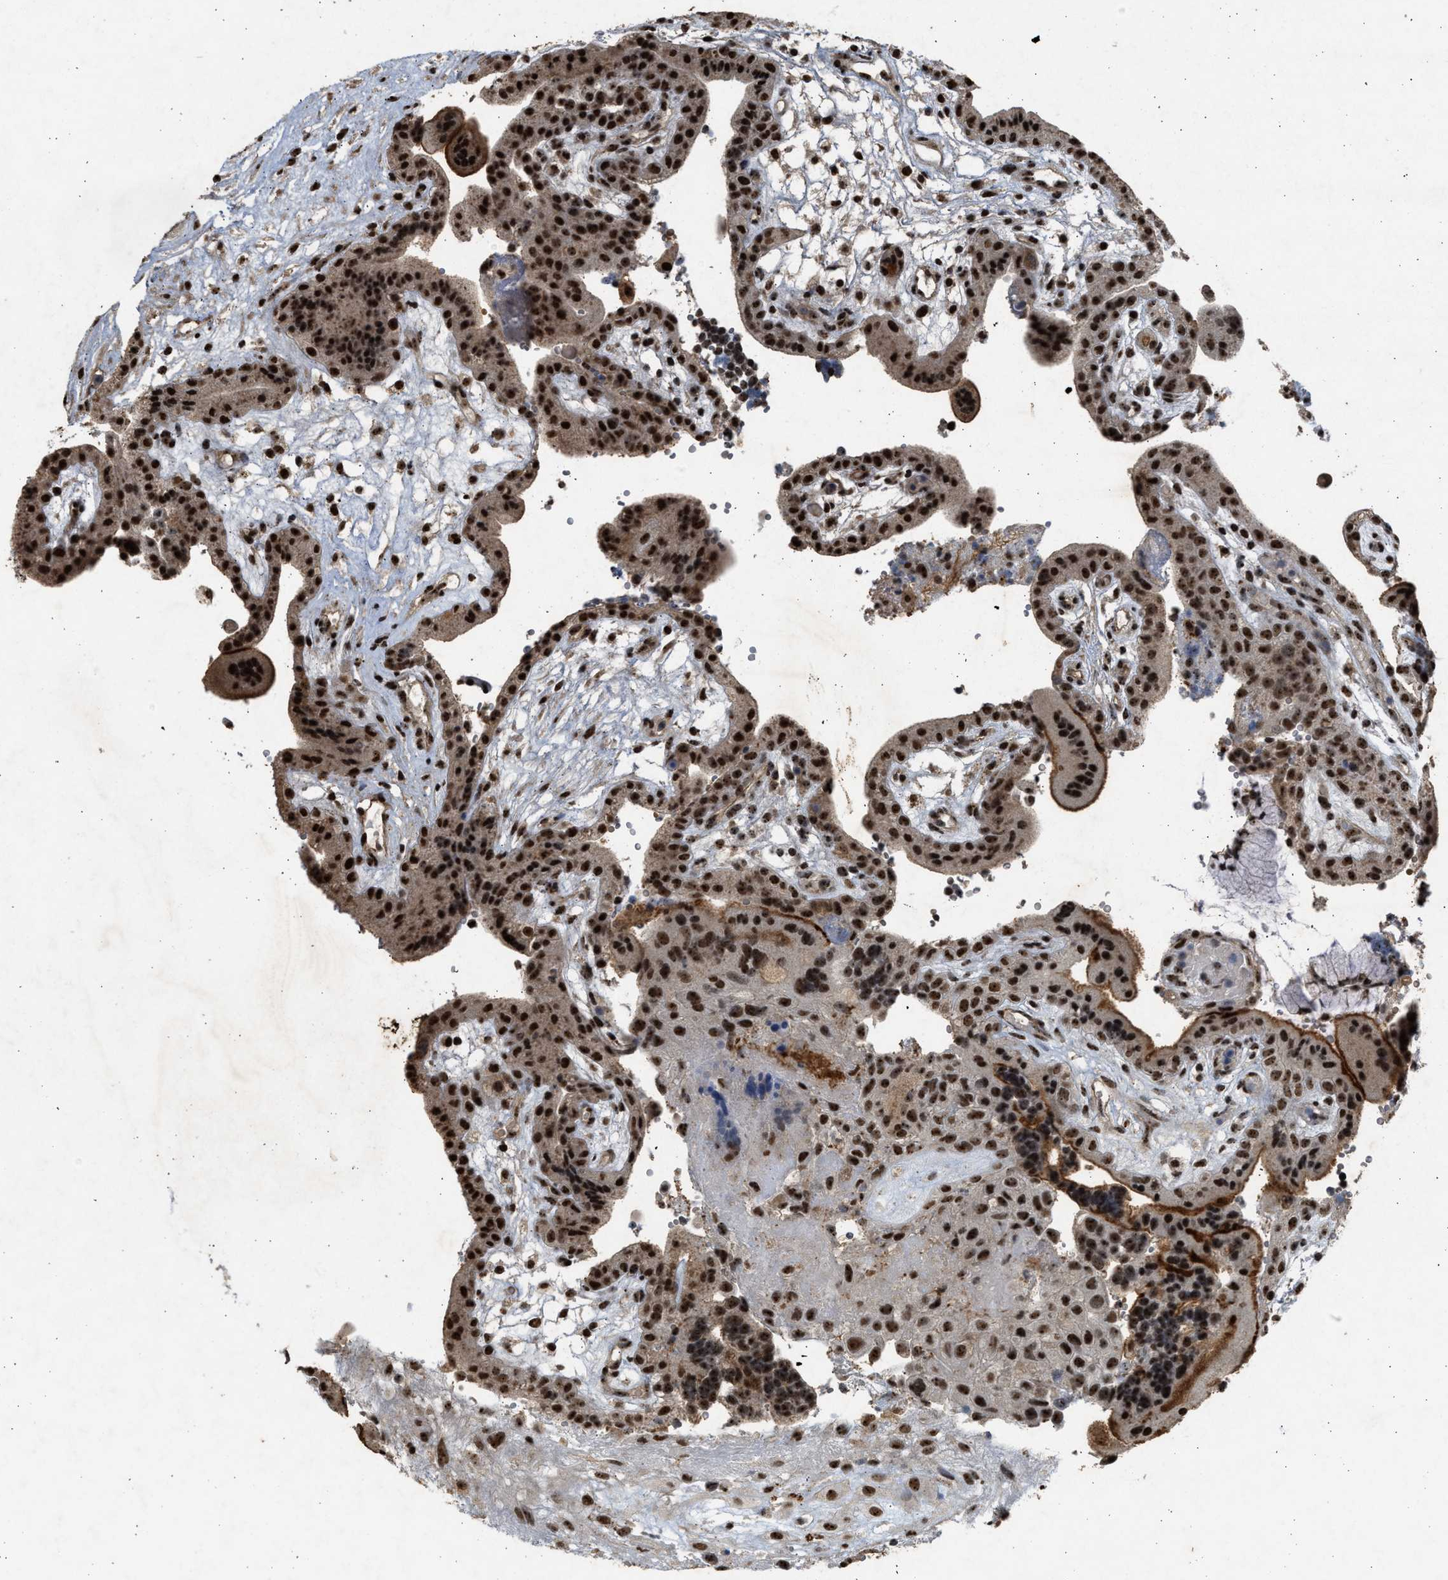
{"staining": {"intensity": "strong", "quantity": ">75%", "location": "cytoplasmic/membranous,nuclear"}, "tissue": "placenta", "cell_type": "Decidual cells", "image_type": "normal", "snomed": [{"axis": "morphology", "description": "Normal tissue, NOS"}, {"axis": "topography", "description": "Placenta"}], "caption": "Placenta stained with immunohistochemistry (IHC) reveals strong cytoplasmic/membranous,nuclear expression in approximately >75% of decidual cells.", "gene": "TFDP2", "patient": {"sex": "female", "age": 18}}